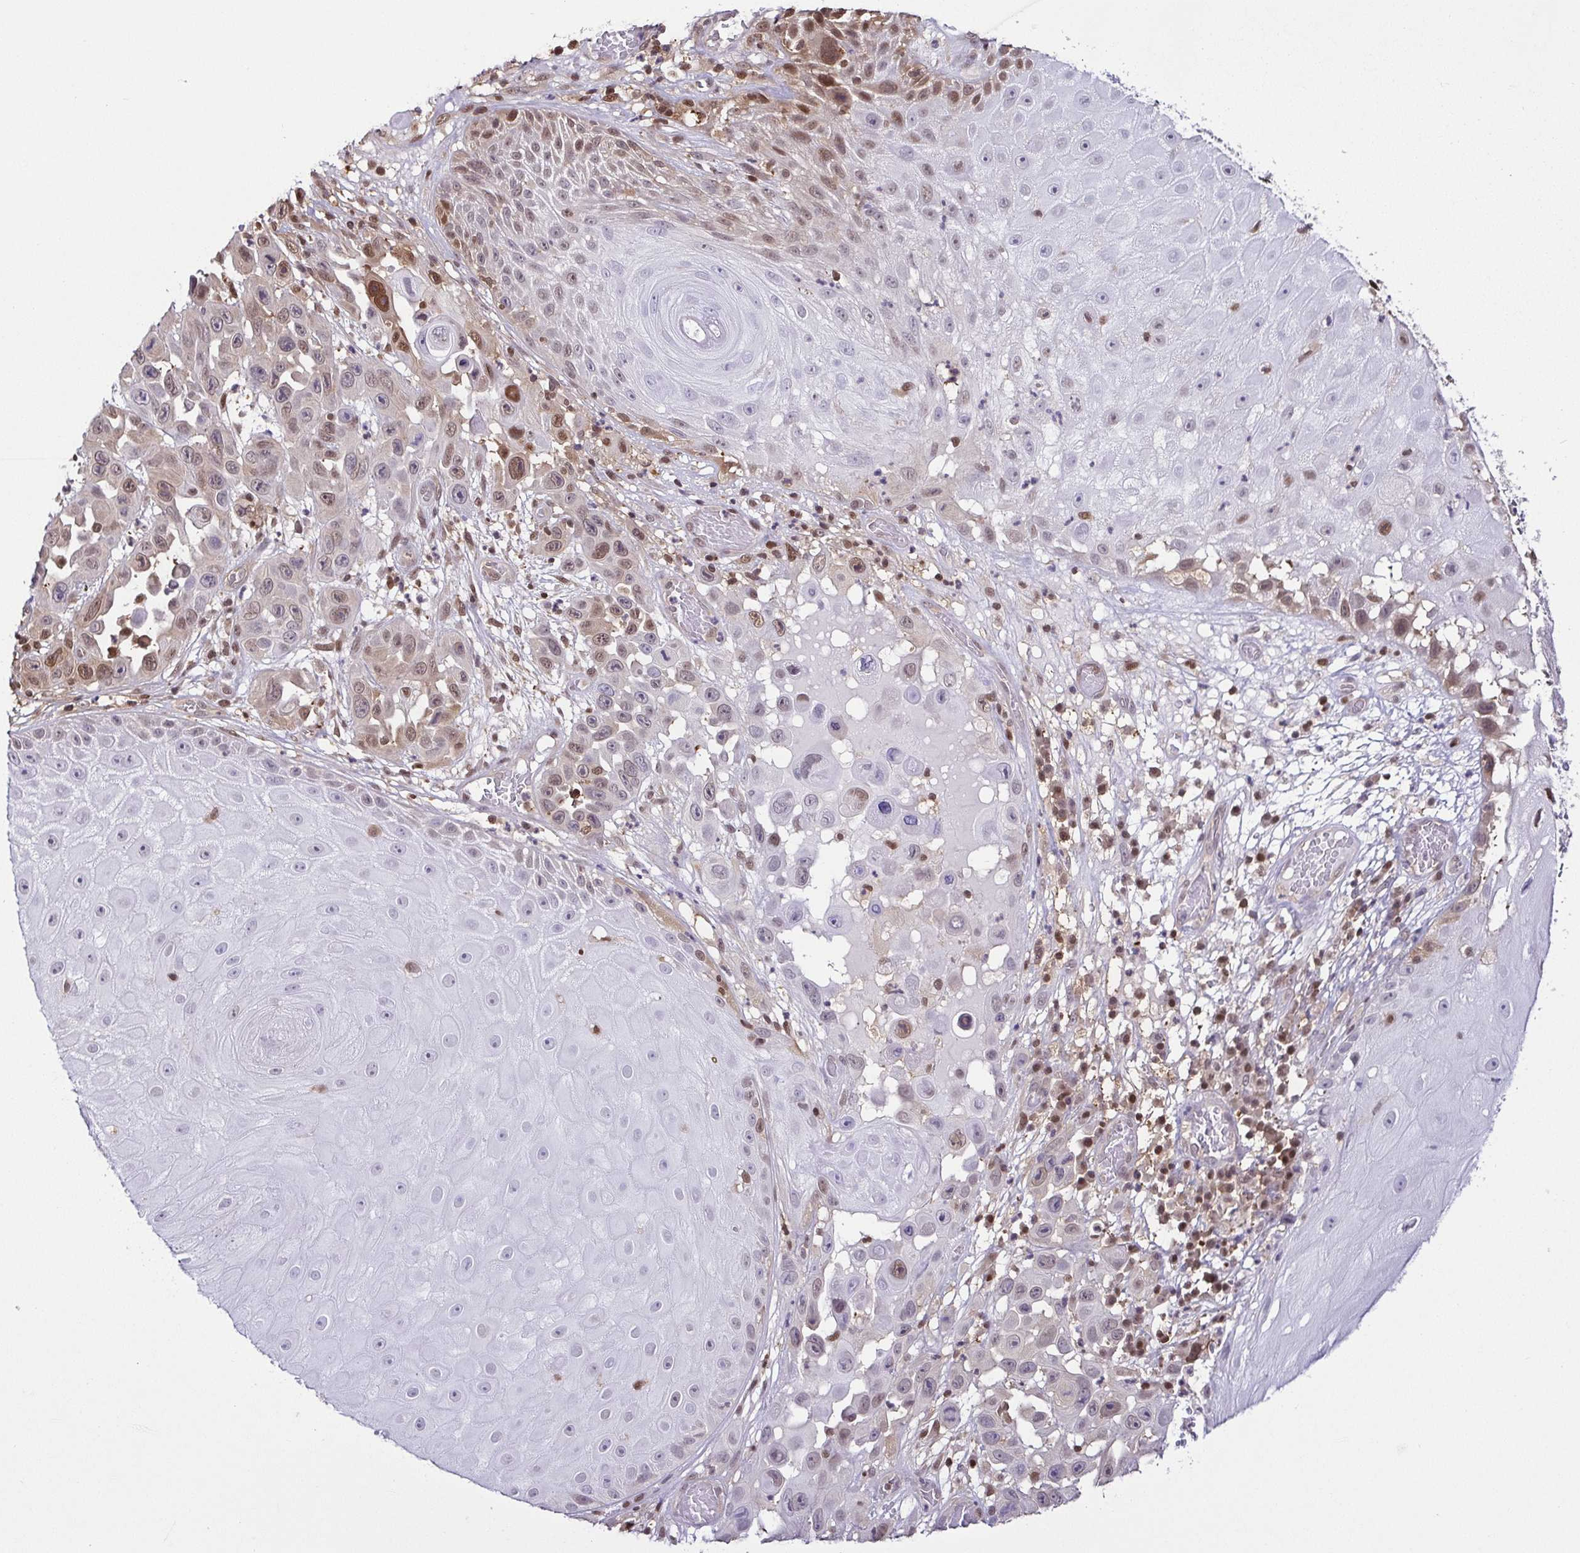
{"staining": {"intensity": "moderate", "quantity": "<25%", "location": "nuclear"}, "tissue": "skin cancer", "cell_type": "Tumor cells", "image_type": "cancer", "snomed": [{"axis": "morphology", "description": "Squamous cell carcinoma, NOS"}, {"axis": "topography", "description": "Skin"}], "caption": "This is an image of immunohistochemistry (IHC) staining of skin squamous cell carcinoma, which shows moderate positivity in the nuclear of tumor cells.", "gene": "PSMB9", "patient": {"sex": "male", "age": 81}}